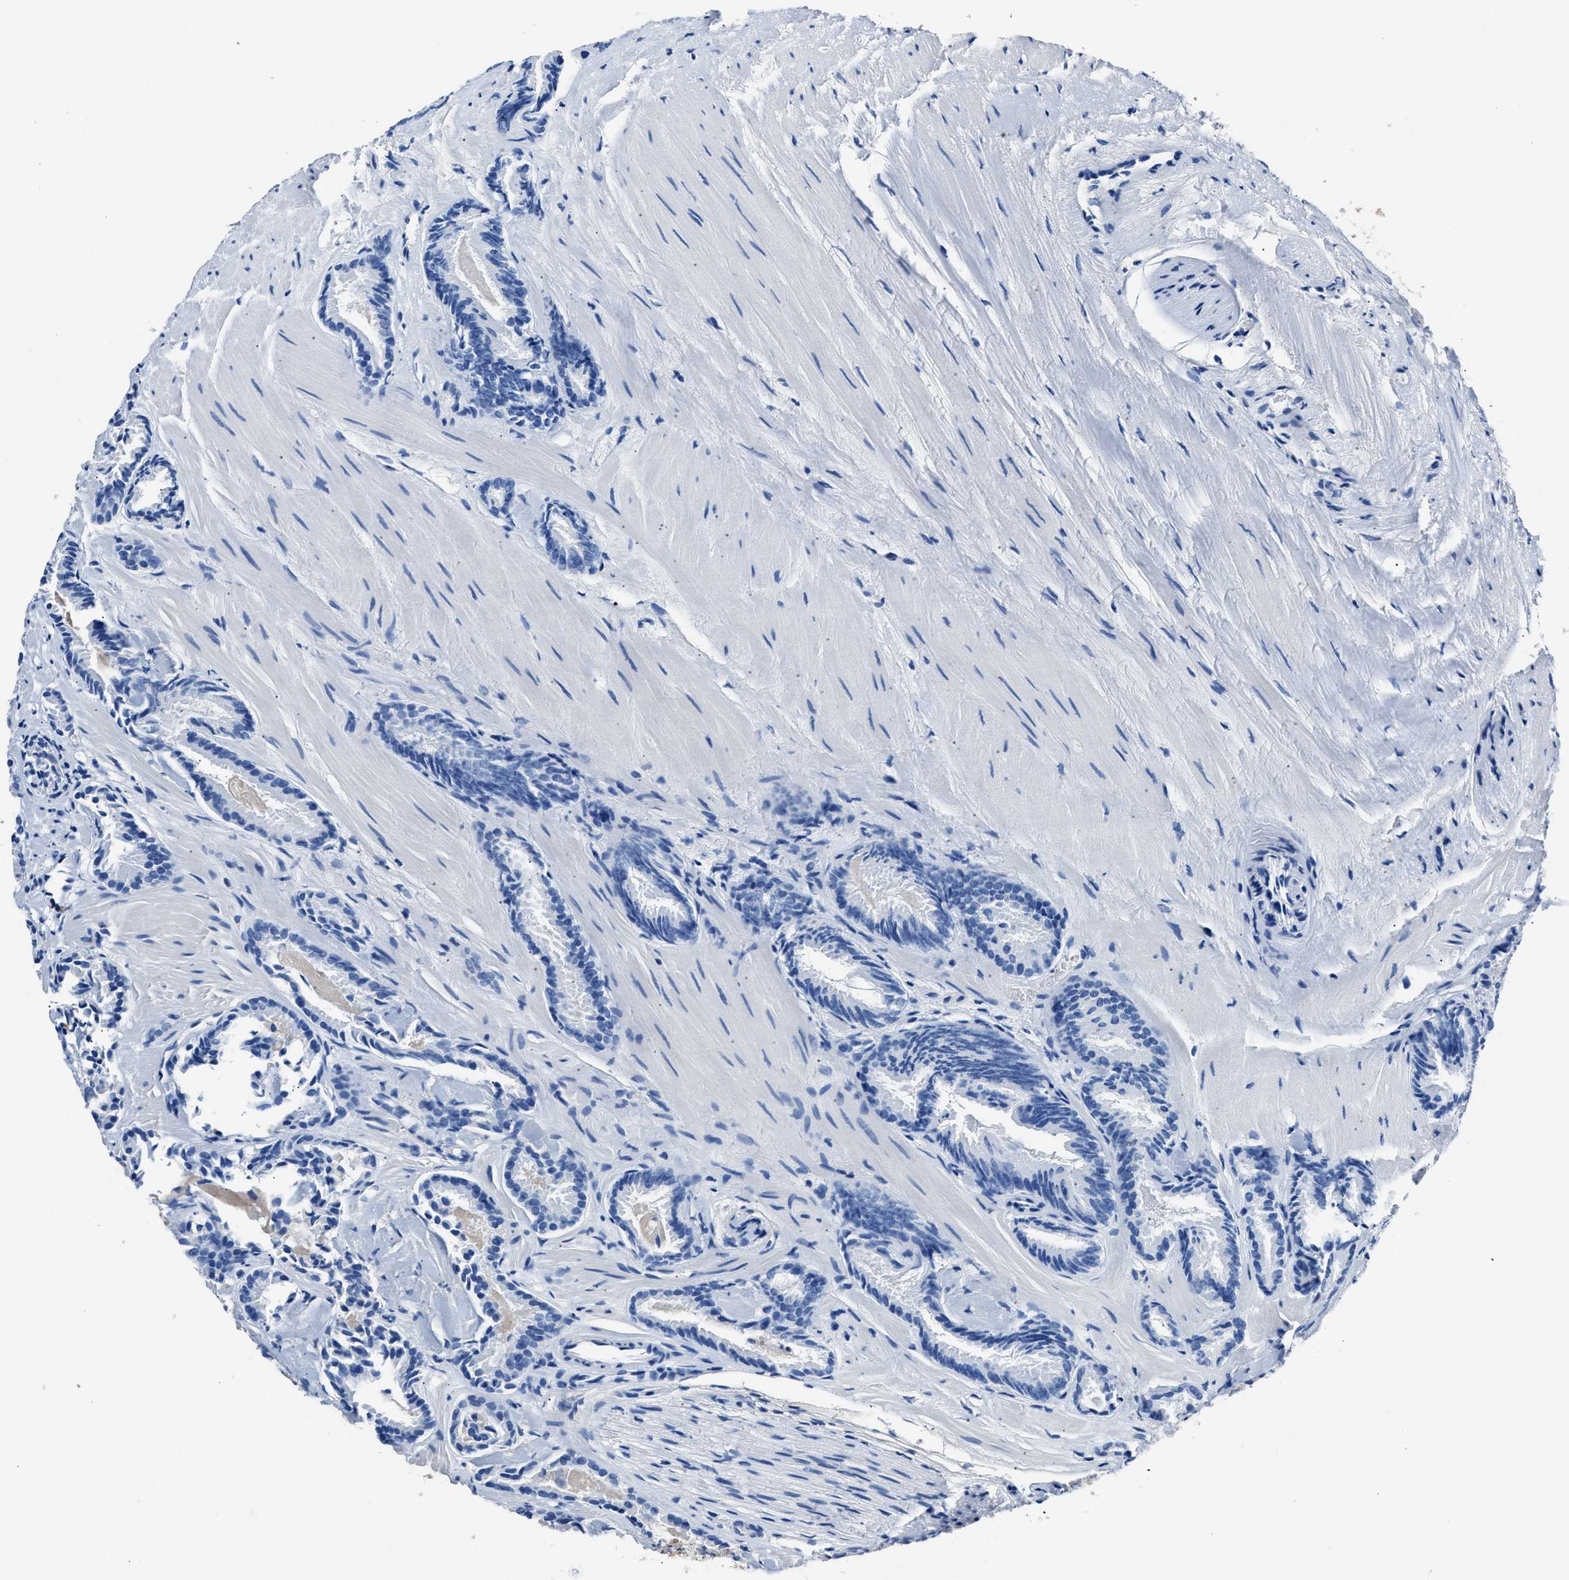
{"staining": {"intensity": "negative", "quantity": "none", "location": "none"}, "tissue": "prostate cancer", "cell_type": "Tumor cells", "image_type": "cancer", "snomed": [{"axis": "morphology", "description": "Adenocarcinoma, Low grade"}, {"axis": "topography", "description": "Prostate"}], "caption": "An image of prostate cancer (low-grade adenocarcinoma) stained for a protein demonstrates no brown staining in tumor cells.", "gene": "GSTP1", "patient": {"sex": "male", "age": 51}}